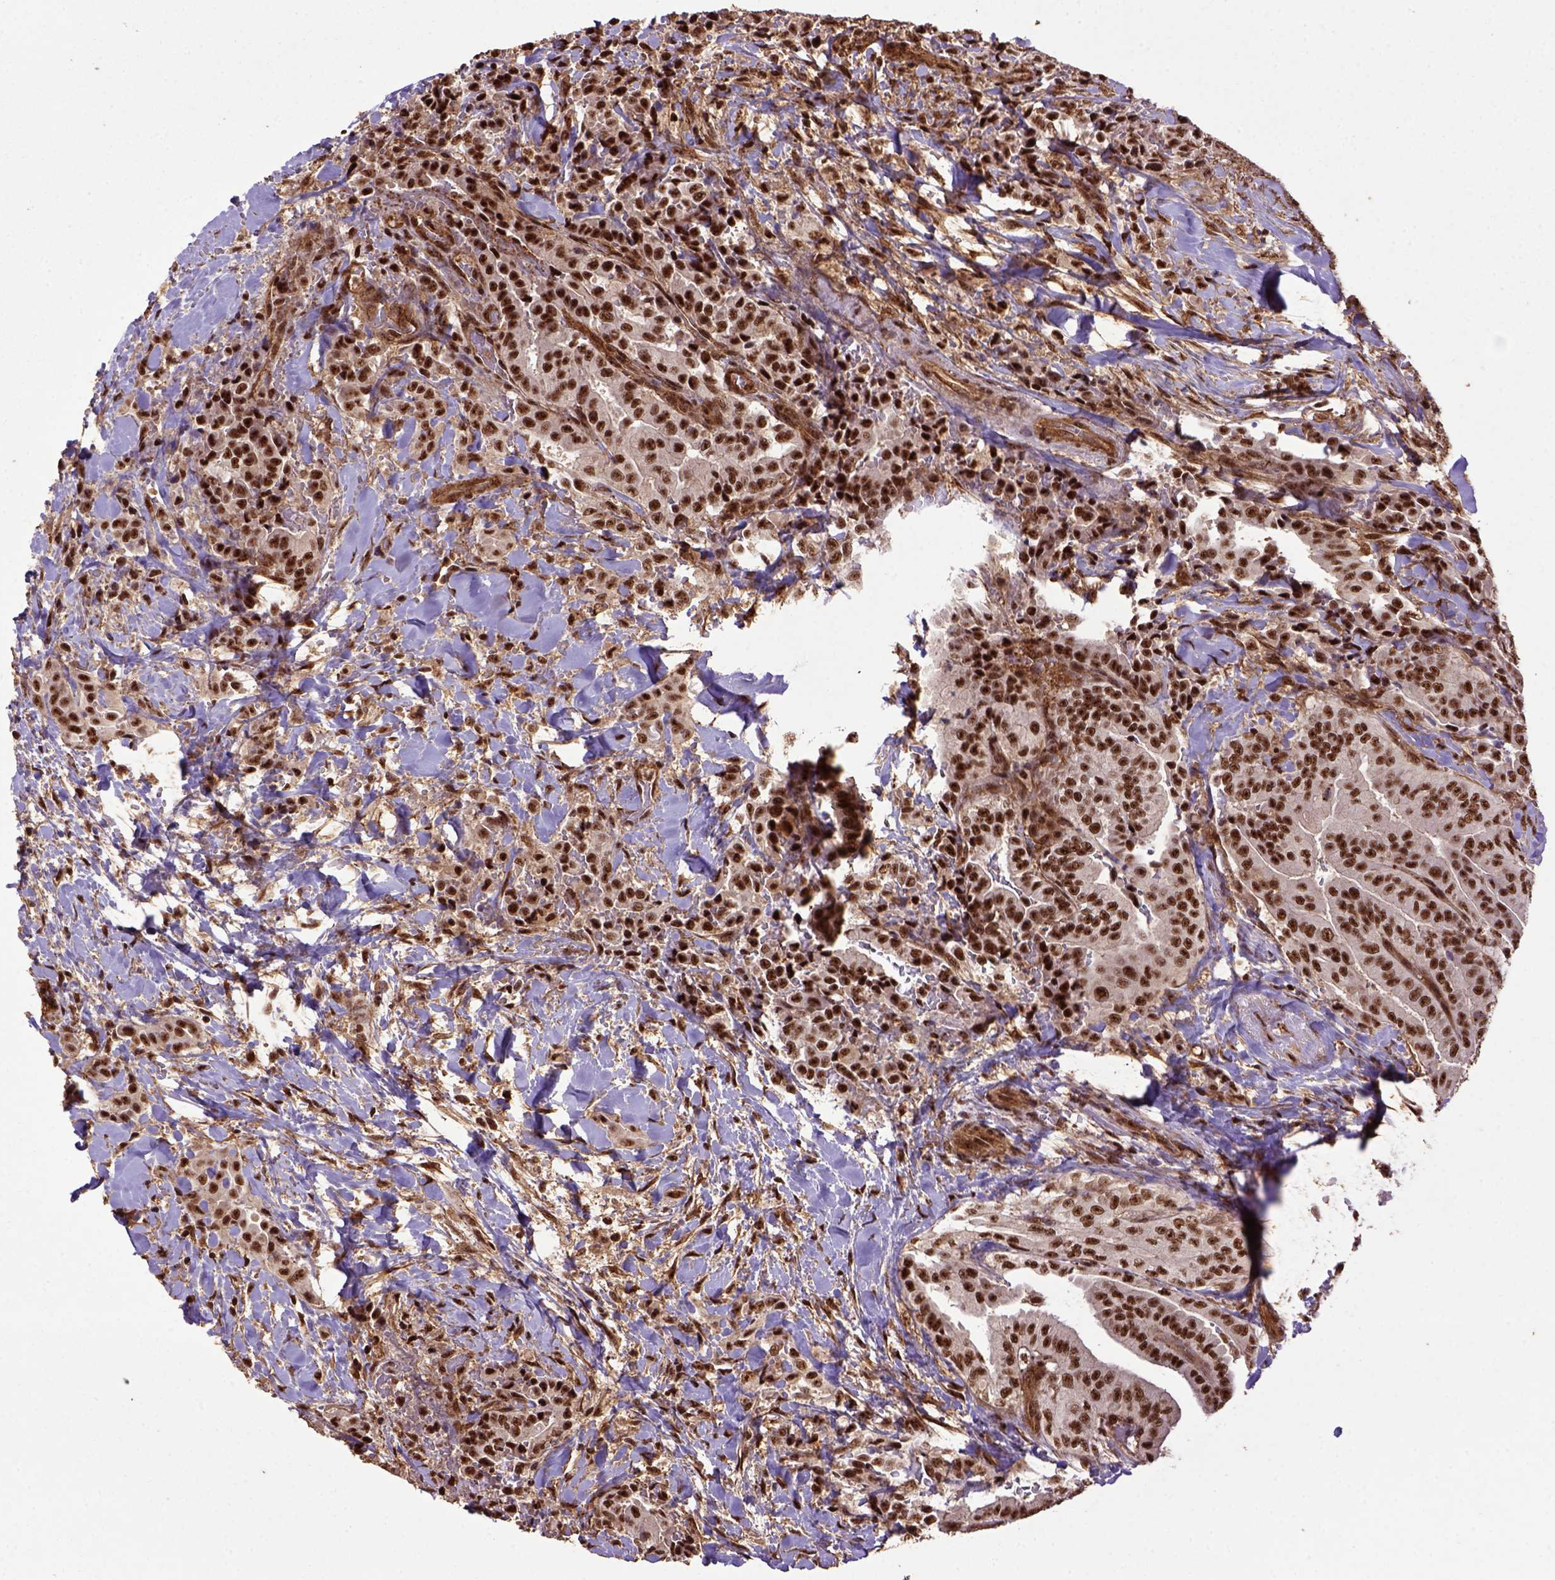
{"staining": {"intensity": "strong", "quantity": ">75%", "location": "nuclear"}, "tissue": "thyroid cancer", "cell_type": "Tumor cells", "image_type": "cancer", "snomed": [{"axis": "morphology", "description": "Papillary adenocarcinoma, NOS"}, {"axis": "topography", "description": "Thyroid gland"}], "caption": "Protein staining by IHC shows strong nuclear expression in approximately >75% of tumor cells in papillary adenocarcinoma (thyroid).", "gene": "PPIG", "patient": {"sex": "male", "age": 61}}